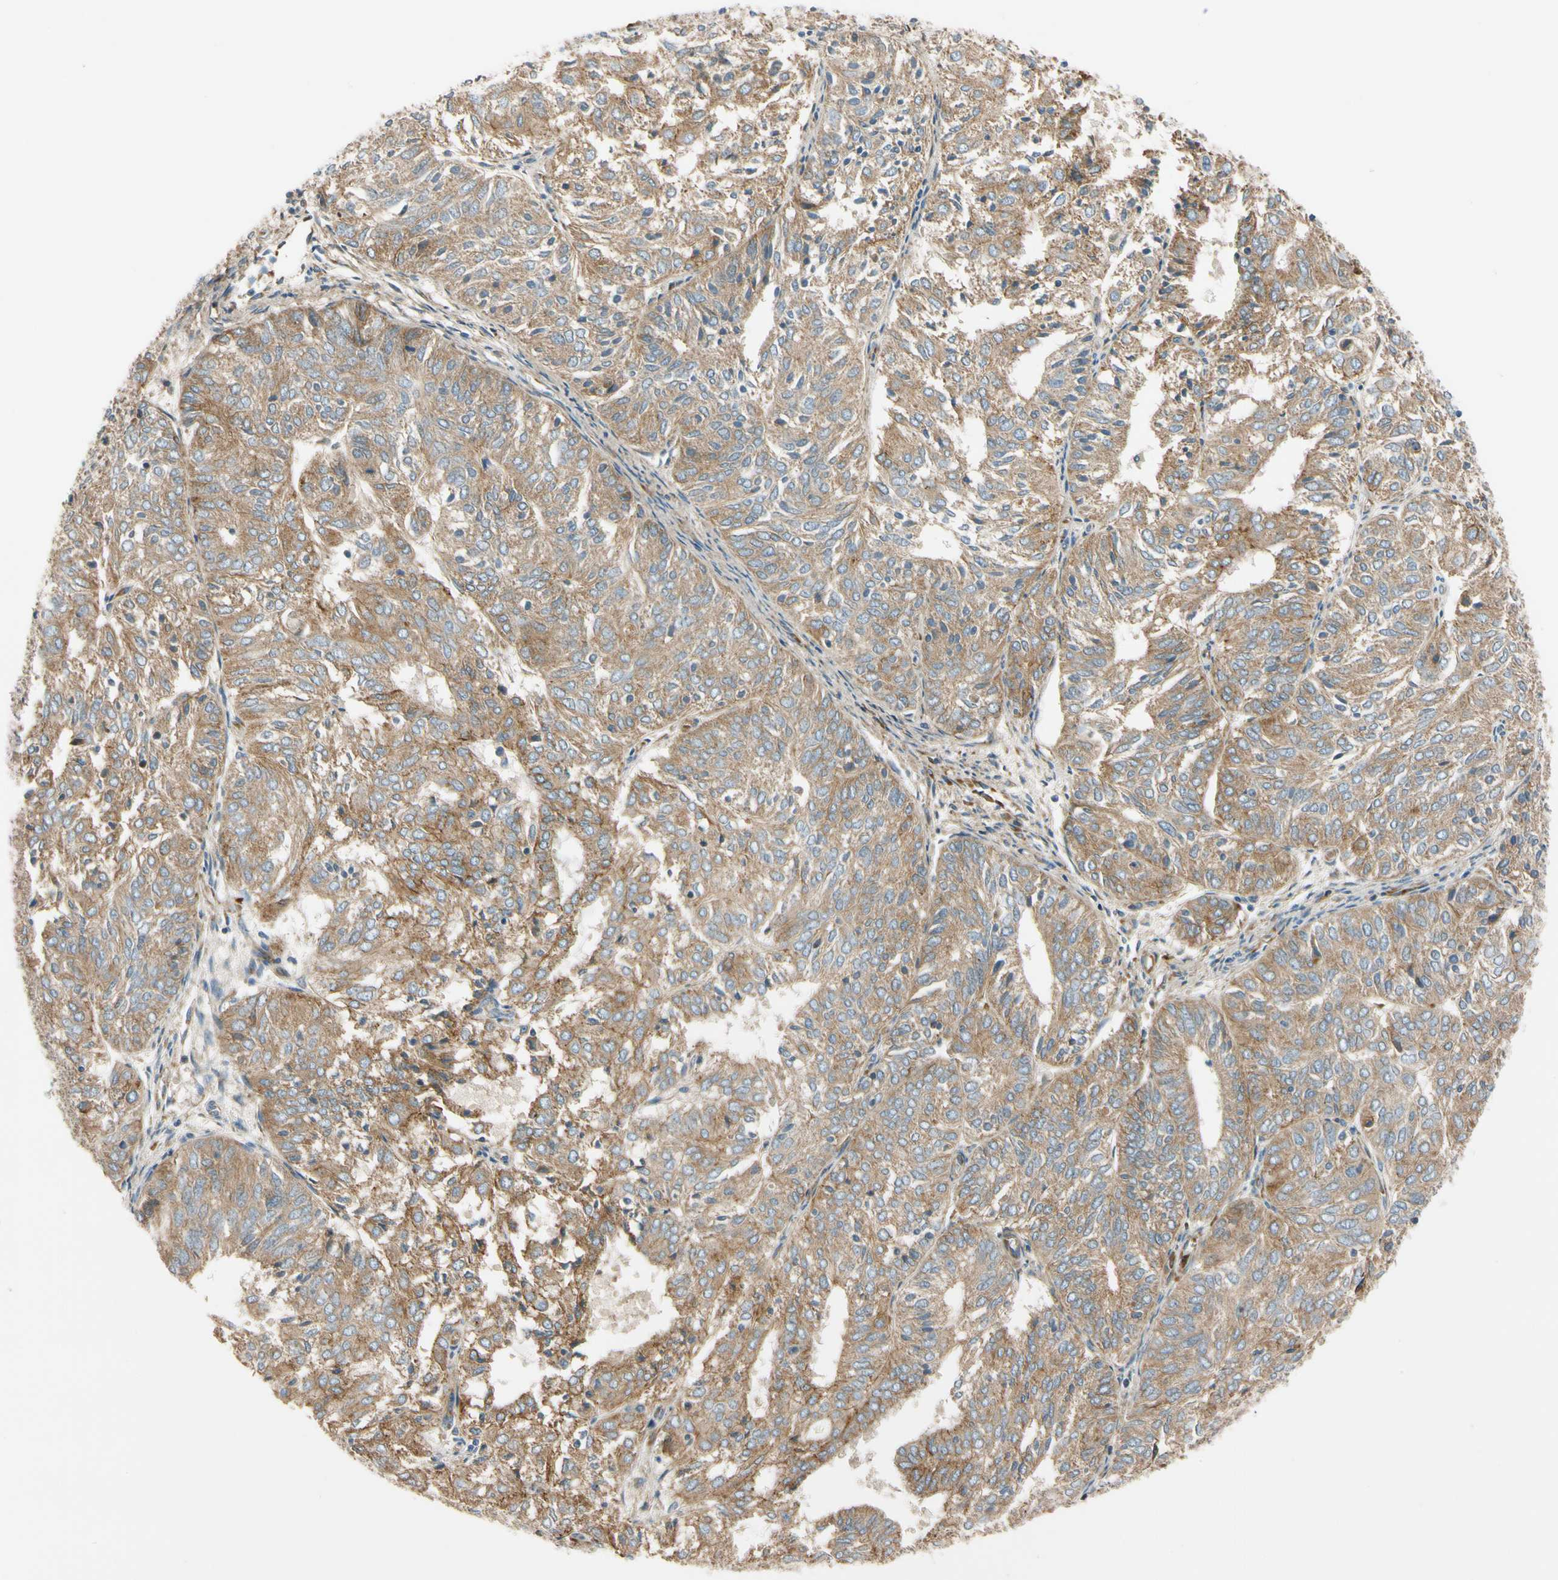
{"staining": {"intensity": "moderate", "quantity": ">75%", "location": "cytoplasmic/membranous"}, "tissue": "endometrial cancer", "cell_type": "Tumor cells", "image_type": "cancer", "snomed": [{"axis": "morphology", "description": "Adenocarcinoma, NOS"}, {"axis": "topography", "description": "Uterus"}], "caption": "A medium amount of moderate cytoplasmic/membranous expression is seen in about >75% of tumor cells in endometrial adenocarcinoma tissue.", "gene": "MST1R", "patient": {"sex": "female", "age": 60}}